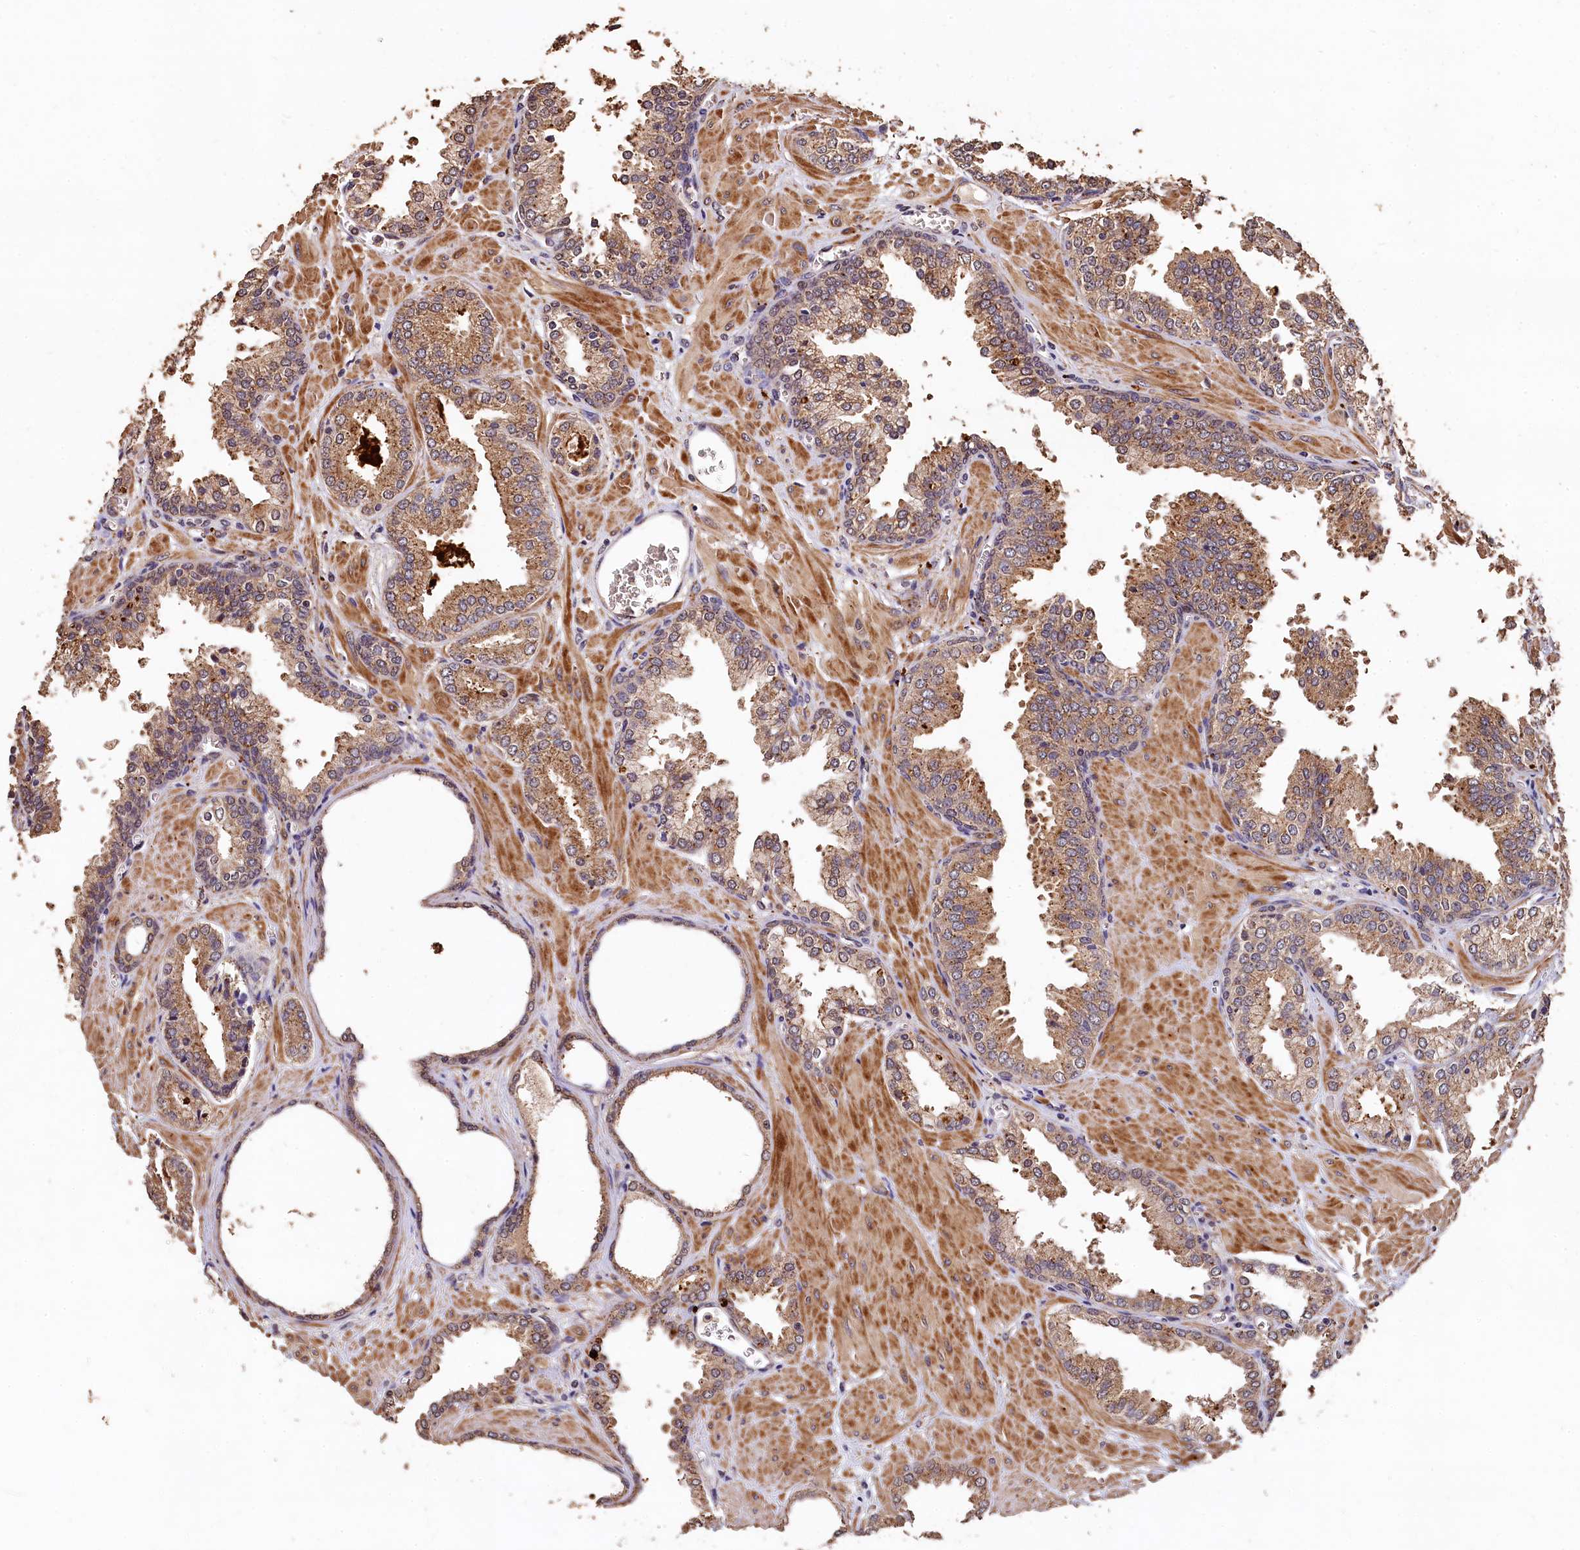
{"staining": {"intensity": "moderate", "quantity": ">75%", "location": "cytoplasmic/membranous"}, "tissue": "prostate cancer", "cell_type": "Tumor cells", "image_type": "cancer", "snomed": [{"axis": "morphology", "description": "Adenocarcinoma, Low grade"}, {"axis": "topography", "description": "Prostate"}], "caption": "The micrograph demonstrates a brown stain indicating the presence of a protein in the cytoplasmic/membranous of tumor cells in prostate cancer (low-grade adenocarcinoma).", "gene": "LSM4", "patient": {"sex": "male", "age": 67}}